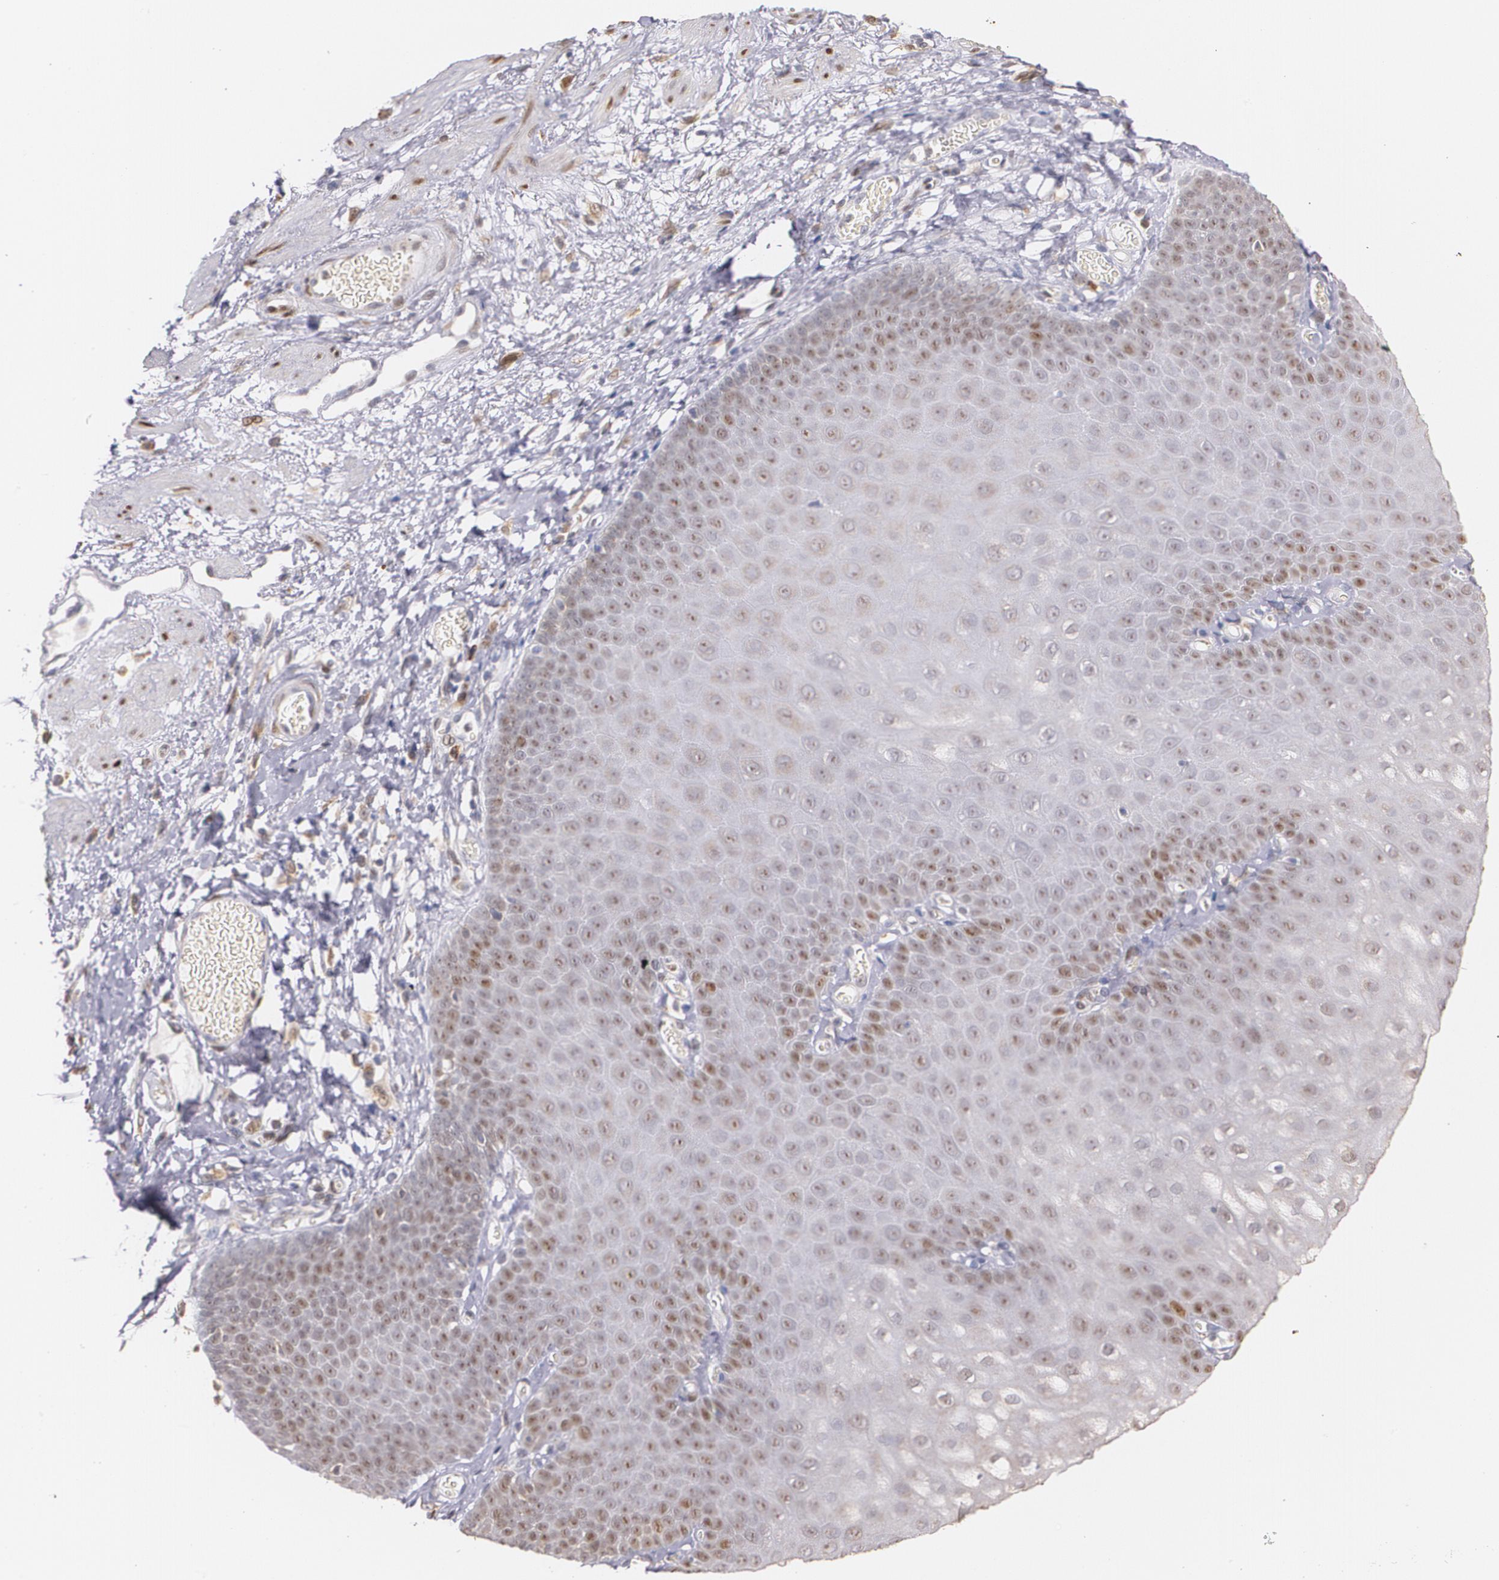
{"staining": {"intensity": "moderate", "quantity": ">75%", "location": "cytoplasmic/membranous,nuclear"}, "tissue": "skin", "cell_type": "Epidermal cells", "image_type": "normal", "snomed": [{"axis": "morphology", "description": "Normal tissue, NOS"}, {"axis": "morphology", "description": "Hemorrhoids"}, {"axis": "morphology", "description": "Inflammation, NOS"}, {"axis": "topography", "description": "Anal"}], "caption": "Skin stained for a protein (brown) reveals moderate cytoplasmic/membranous,nuclear positive expression in about >75% of epidermal cells.", "gene": "ATF3", "patient": {"sex": "male", "age": 60}}